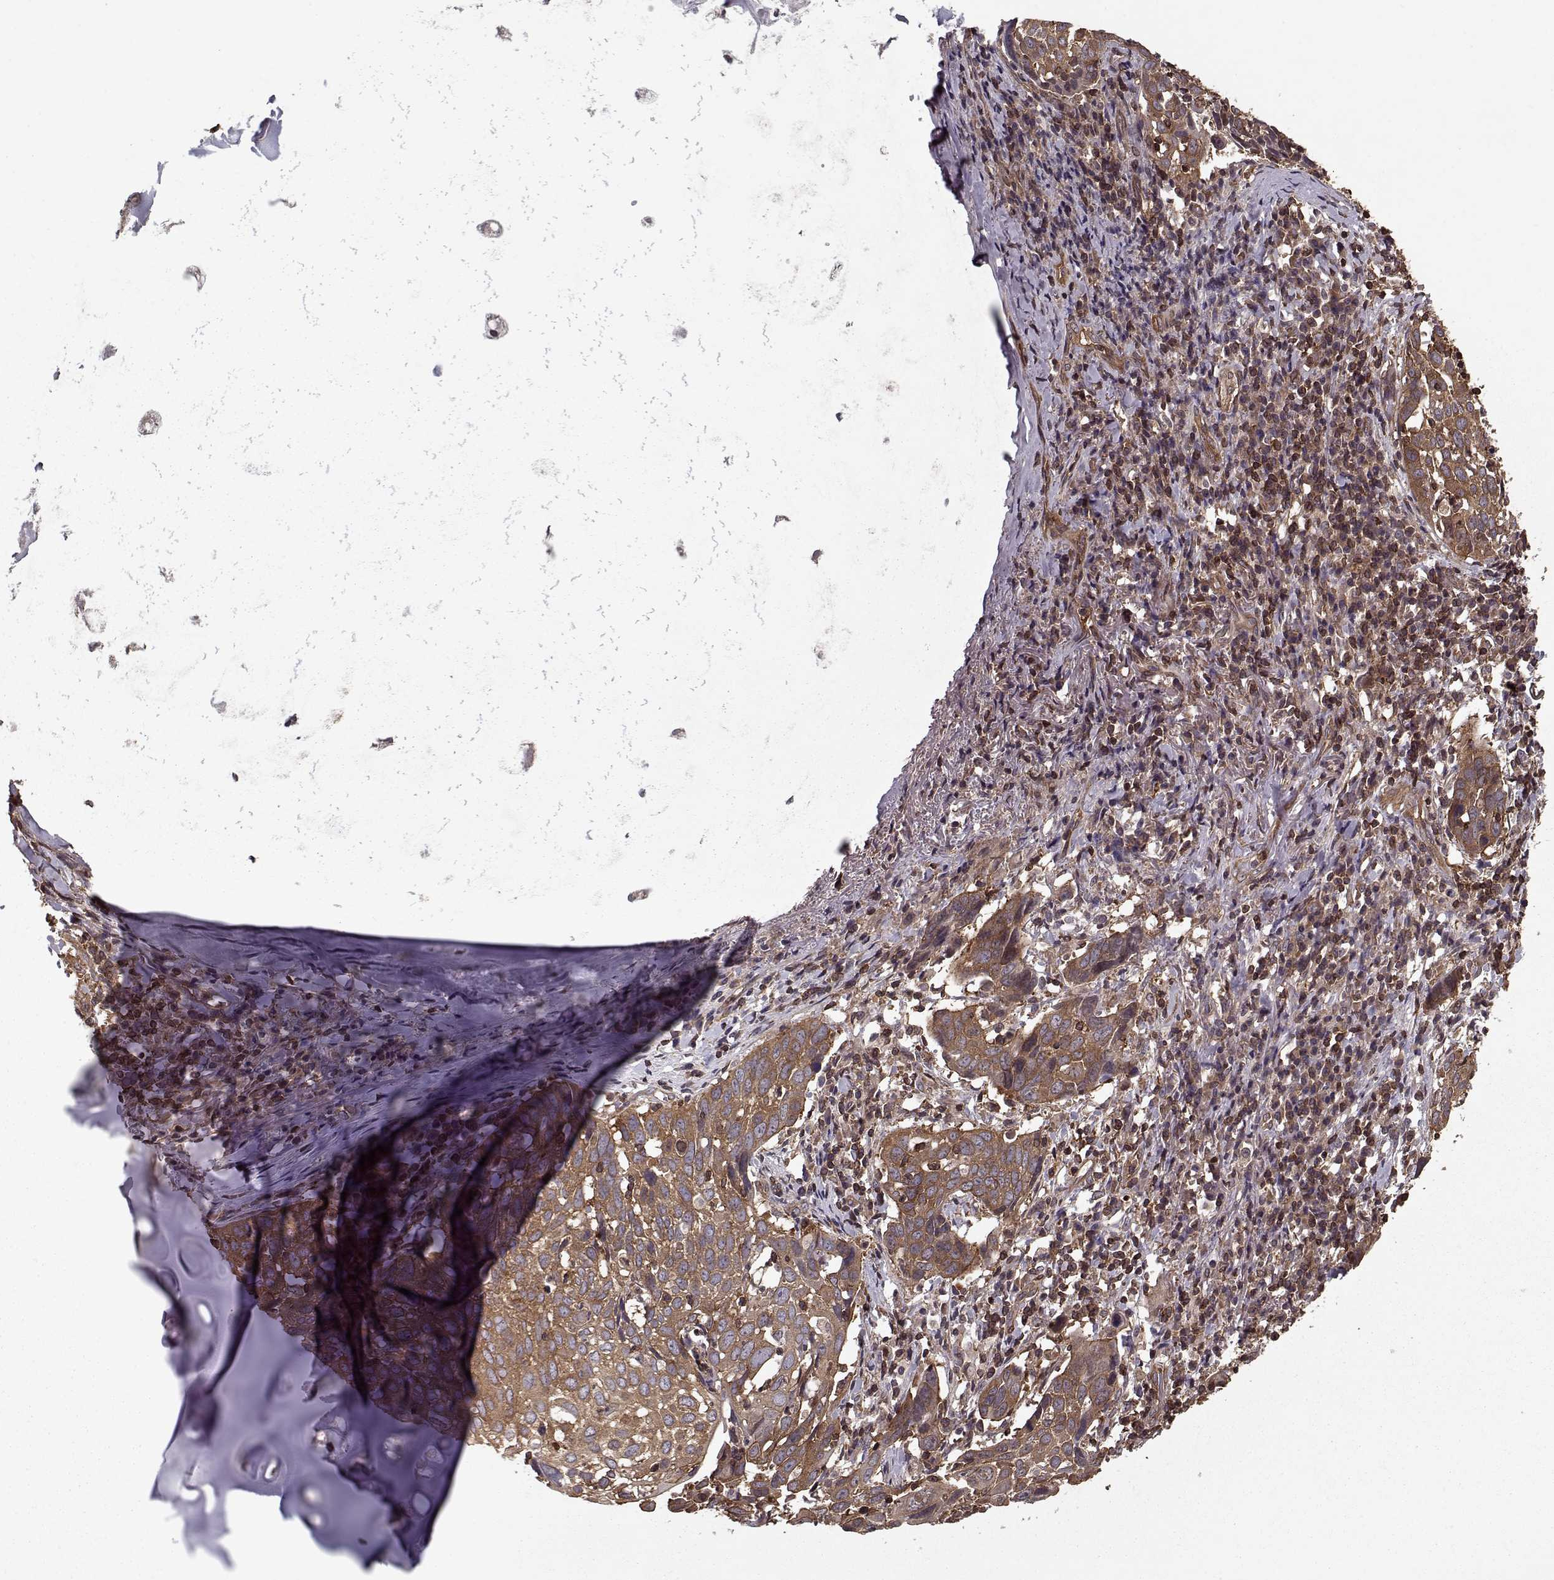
{"staining": {"intensity": "strong", "quantity": "25%-75%", "location": "cytoplasmic/membranous"}, "tissue": "lung cancer", "cell_type": "Tumor cells", "image_type": "cancer", "snomed": [{"axis": "morphology", "description": "Squamous cell carcinoma, NOS"}, {"axis": "topography", "description": "Lung"}], "caption": "Lung squamous cell carcinoma stained with a protein marker demonstrates strong staining in tumor cells.", "gene": "PPP1R12A", "patient": {"sex": "male", "age": 57}}